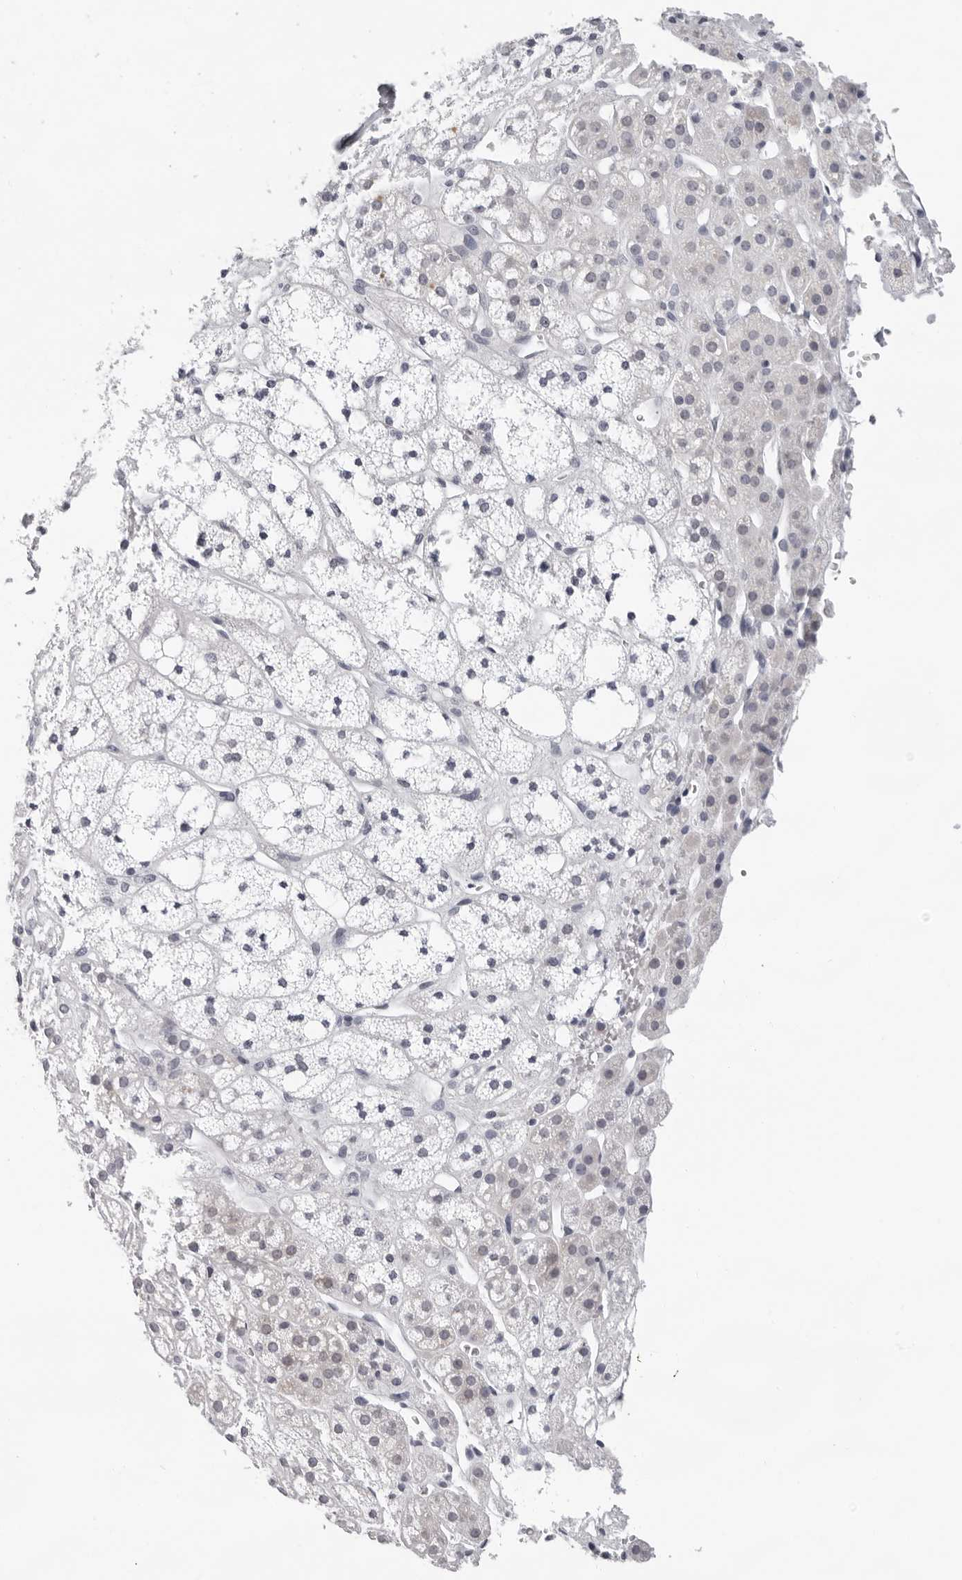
{"staining": {"intensity": "negative", "quantity": "none", "location": "none"}, "tissue": "adrenal gland", "cell_type": "Glandular cells", "image_type": "normal", "snomed": [{"axis": "morphology", "description": "Normal tissue, NOS"}, {"axis": "topography", "description": "Adrenal gland"}], "caption": "This is an immunohistochemistry (IHC) histopathology image of normal human adrenal gland. There is no expression in glandular cells.", "gene": "CCDC28B", "patient": {"sex": "male", "age": 56}}